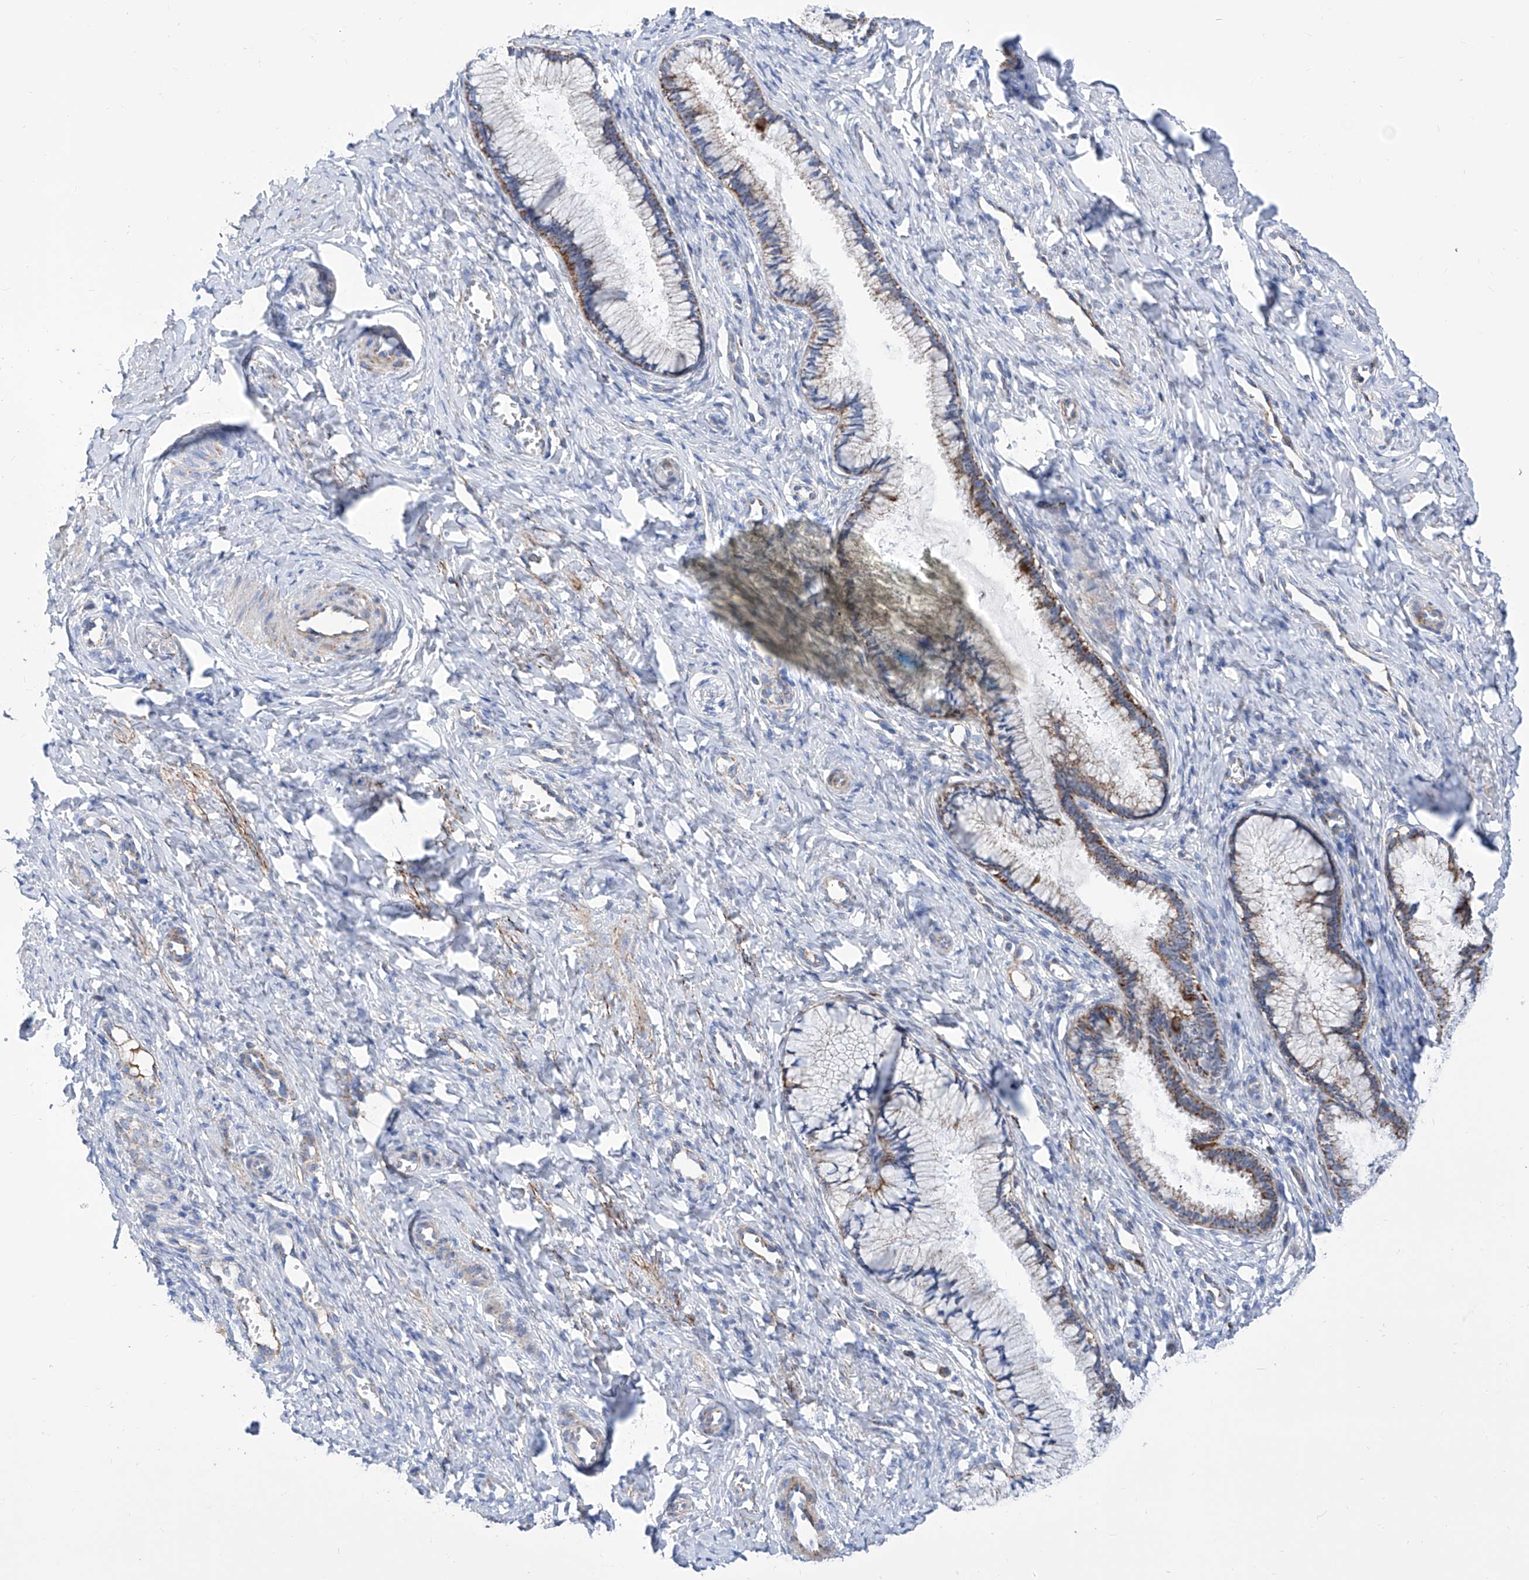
{"staining": {"intensity": "moderate", "quantity": "25%-75%", "location": "cytoplasmic/membranous"}, "tissue": "cervix", "cell_type": "Glandular cells", "image_type": "normal", "snomed": [{"axis": "morphology", "description": "Normal tissue, NOS"}, {"axis": "topography", "description": "Cervix"}], "caption": "About 25%-75% of glandular cells in benign human cervix display moderate cytoplasmic/membranous protein staining as visualized by brown immunohistochemical staining.", "gene": "SRBD1", "patient": {"sex": "female", "age": 27}}